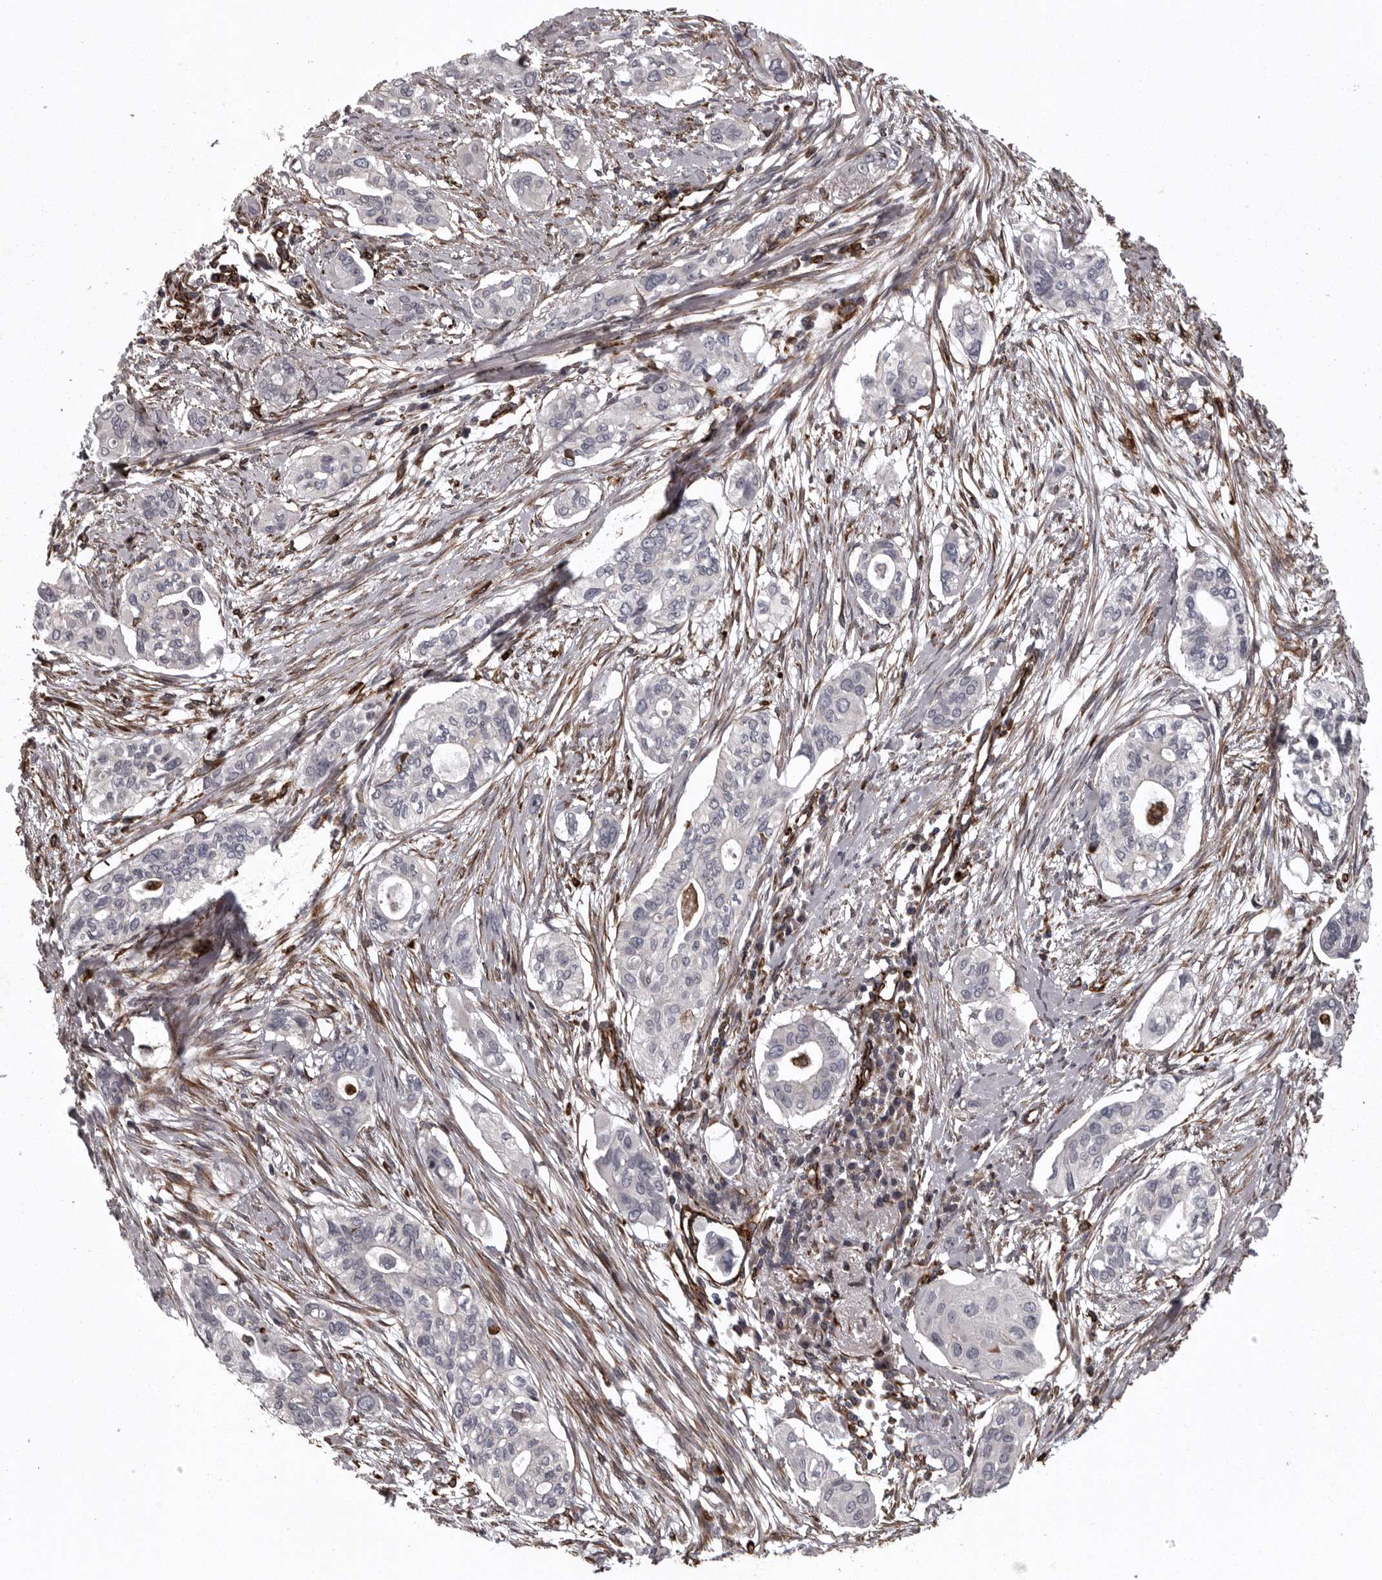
{"staining": {"intensity": "negative", "quantity": "none", "location": "none"}, "tissue": "pancreatic cancer", "cell_type": "Tumor cells", "image_type": "cancer", "snomed": [{"axis": "morphology", "description": "Adenocarcinoma, NOS"}, {"axis": "topography", "description": "Pancreas"}], "caption": "High power microscopy image of an IHC histopathology image of pancreatic adenocarcinoma, revealing no significant expression in tumor cells.", "gene": "FAAP100", "patient": {"sex": "female", "age": 60}}